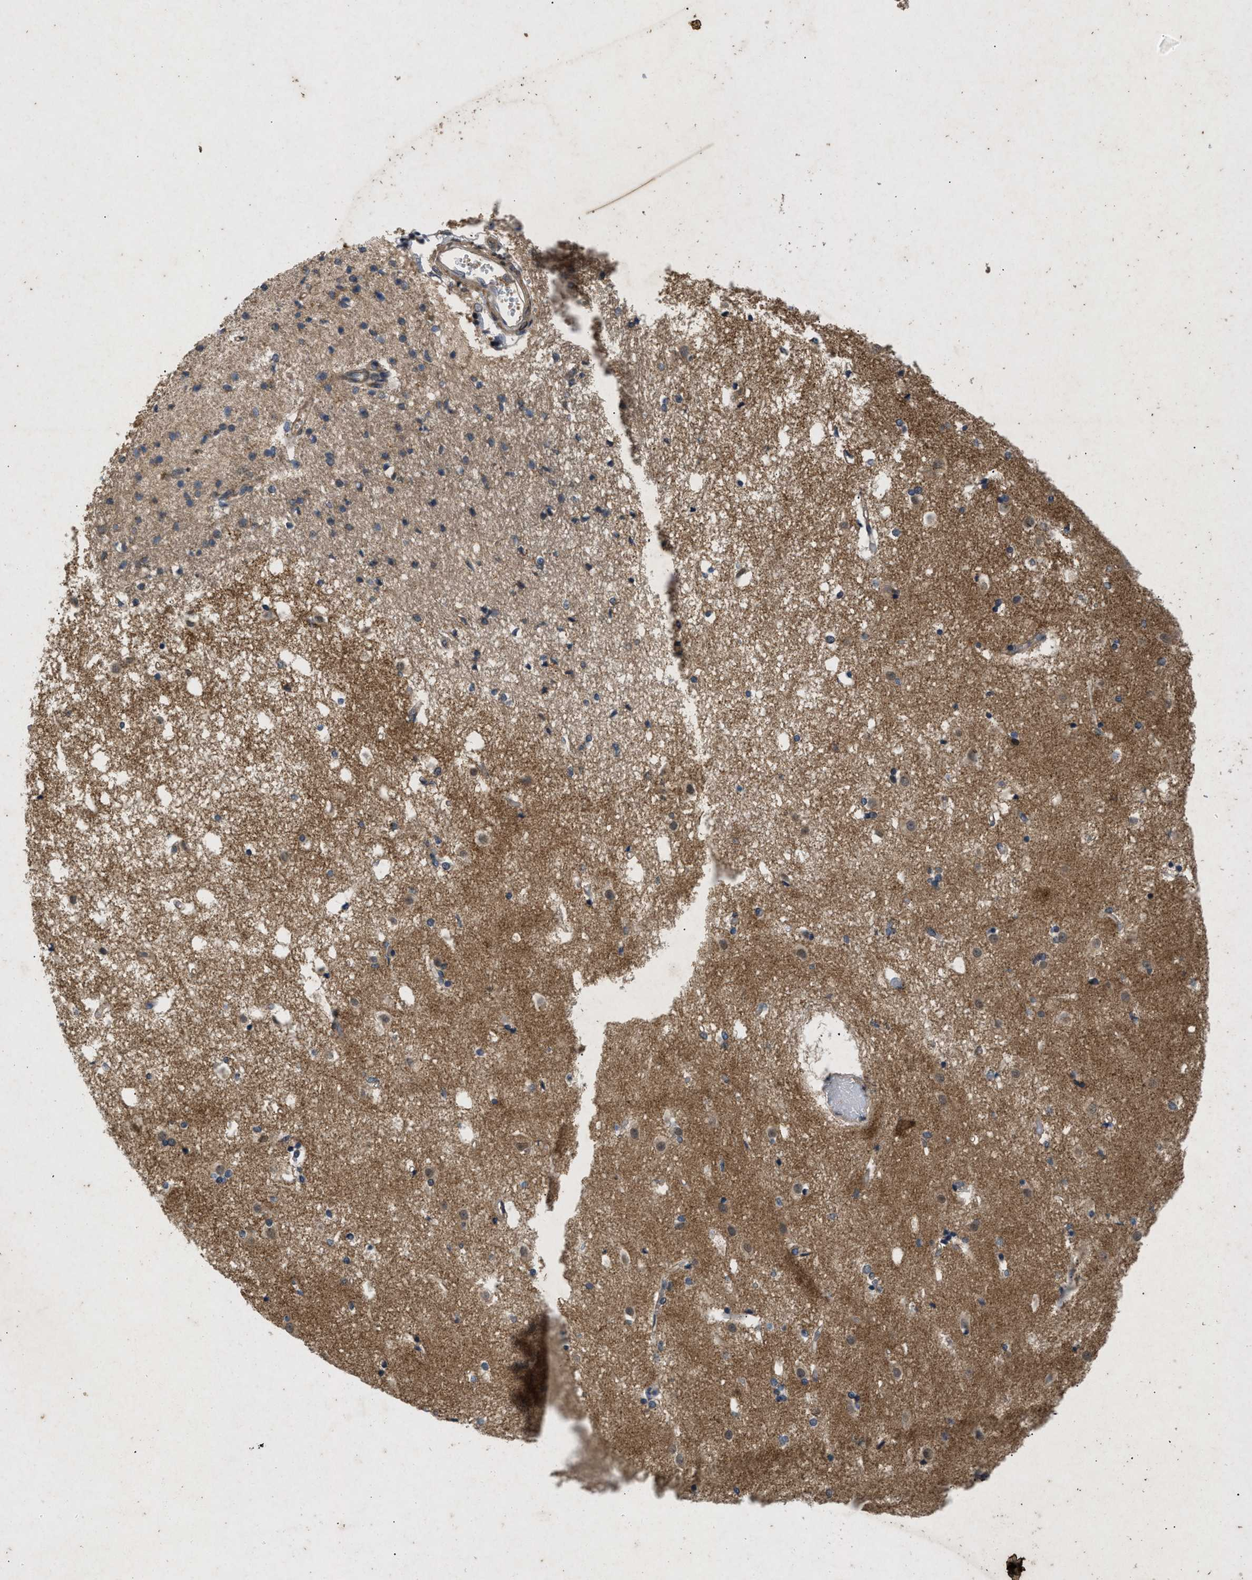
{"staining": {"intensity": "moderate", "quantity": "25%-75%", "location": "cytoplasmic/membranous"}, "tissue": "caudate", "cell_type": "Glial cells", "image_type": "normal", "snomed": [{"axis": "morphology", "description": "Normal tissue, NOS"}, {"axis": "topography", "description": "Lateral ventricle wall"}], "caption": "Immunohistochemistry (IHC) photomicrograph of normal caudate stained for a protein (brown), which demonstrates medium levels of moderate cytoplasmic/membranous expression in approximately 25%-75% of glial cells.", "gene": "PRKG2", "patient": {"sex": "male", "age": 45}}